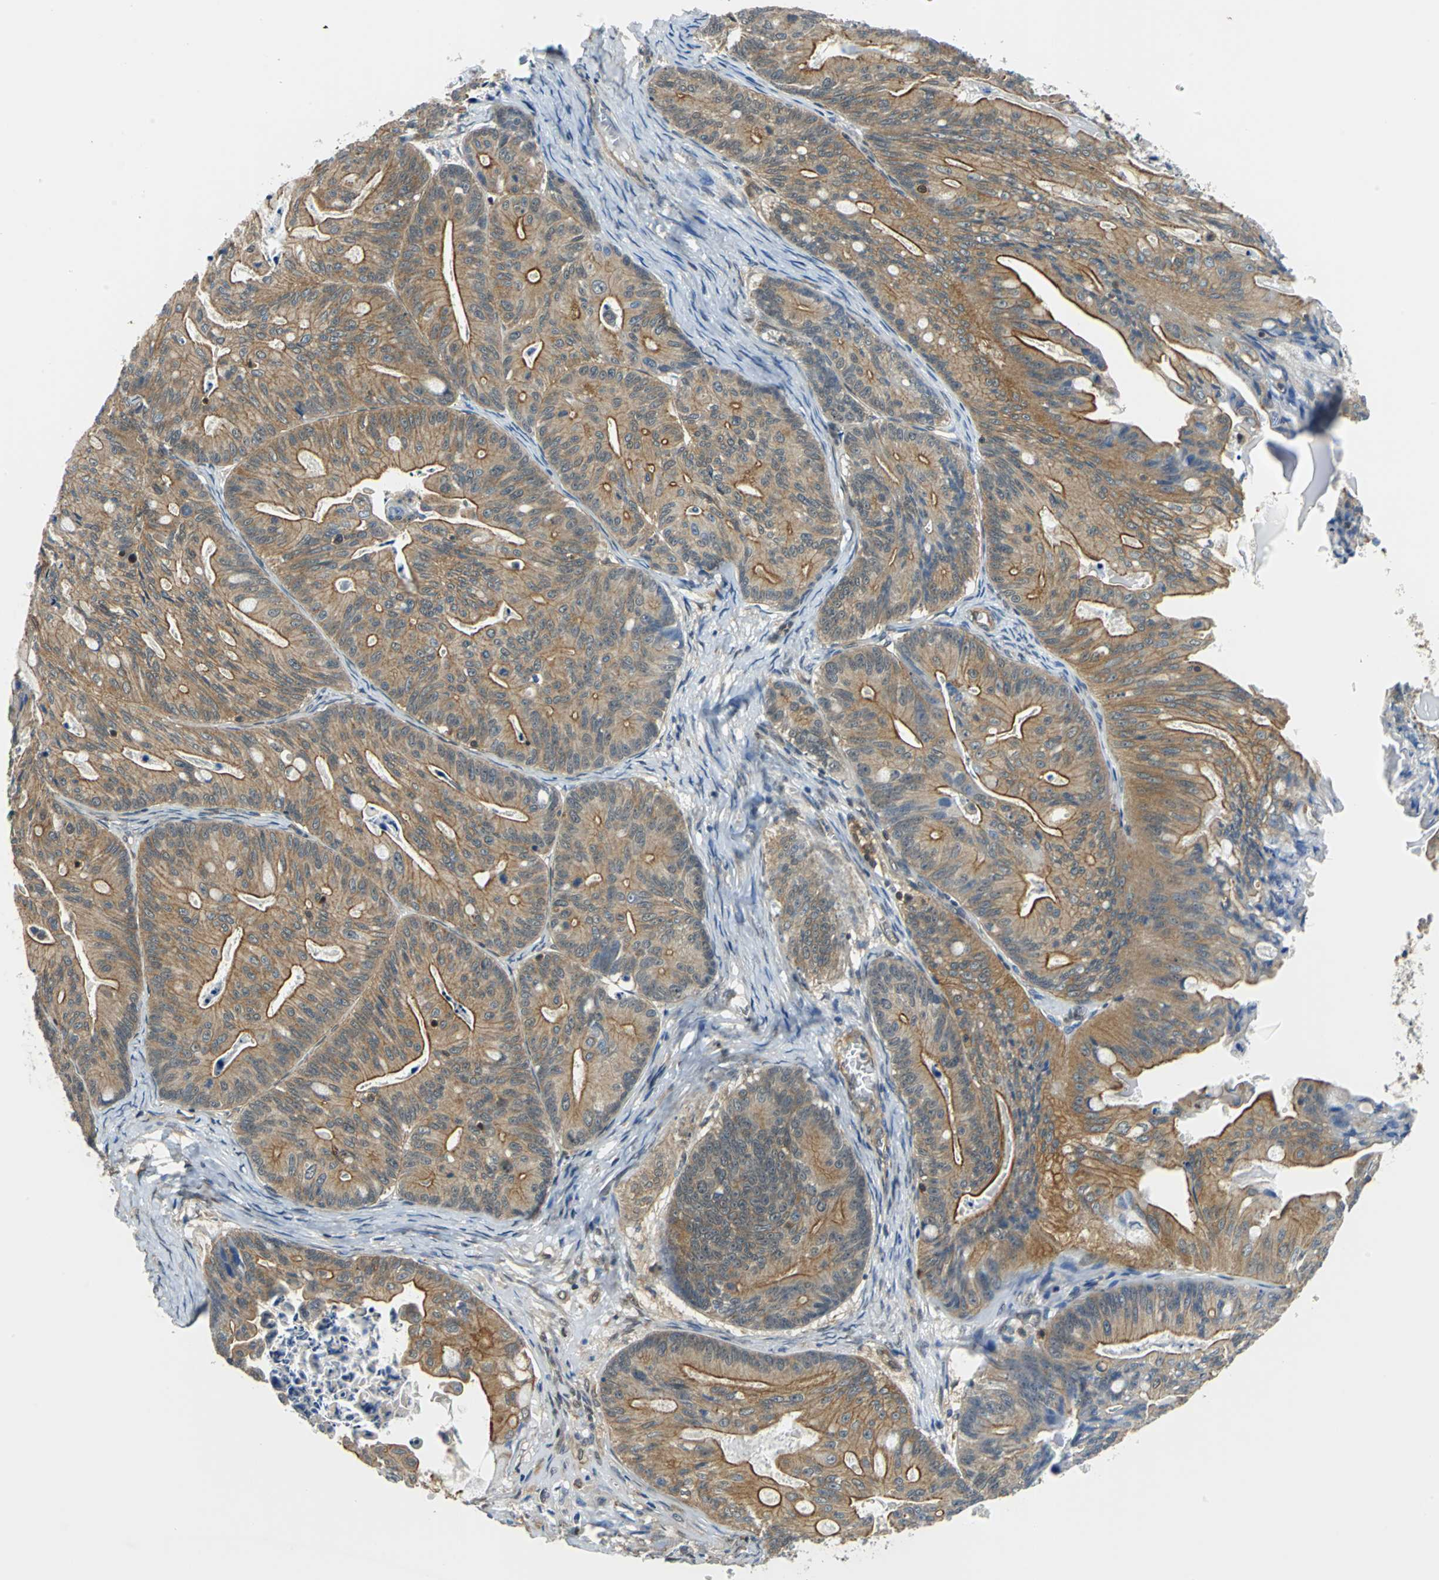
{"staining": {"intensity": "moderate", "quantity": ">75%", "location": "cytoplasmic/membranous"}, "tissue": "ovarian cancer", "cell_type": "Tumor cells", "image_type": "cancer", "snomed": [{"axis": "morphology", "description": "Cystadenocarcinoma, mucinous, NOS"}, {"axis": "topography", "description": "Ovary"}], "caption": "This is an image of IHC staining of ovarian cancer, which shows moderate positivity in the cytoplasmic/membranous of tumor cells.", "gene": "ARPC3", "patient": {"sex": "female", "age": 36}}